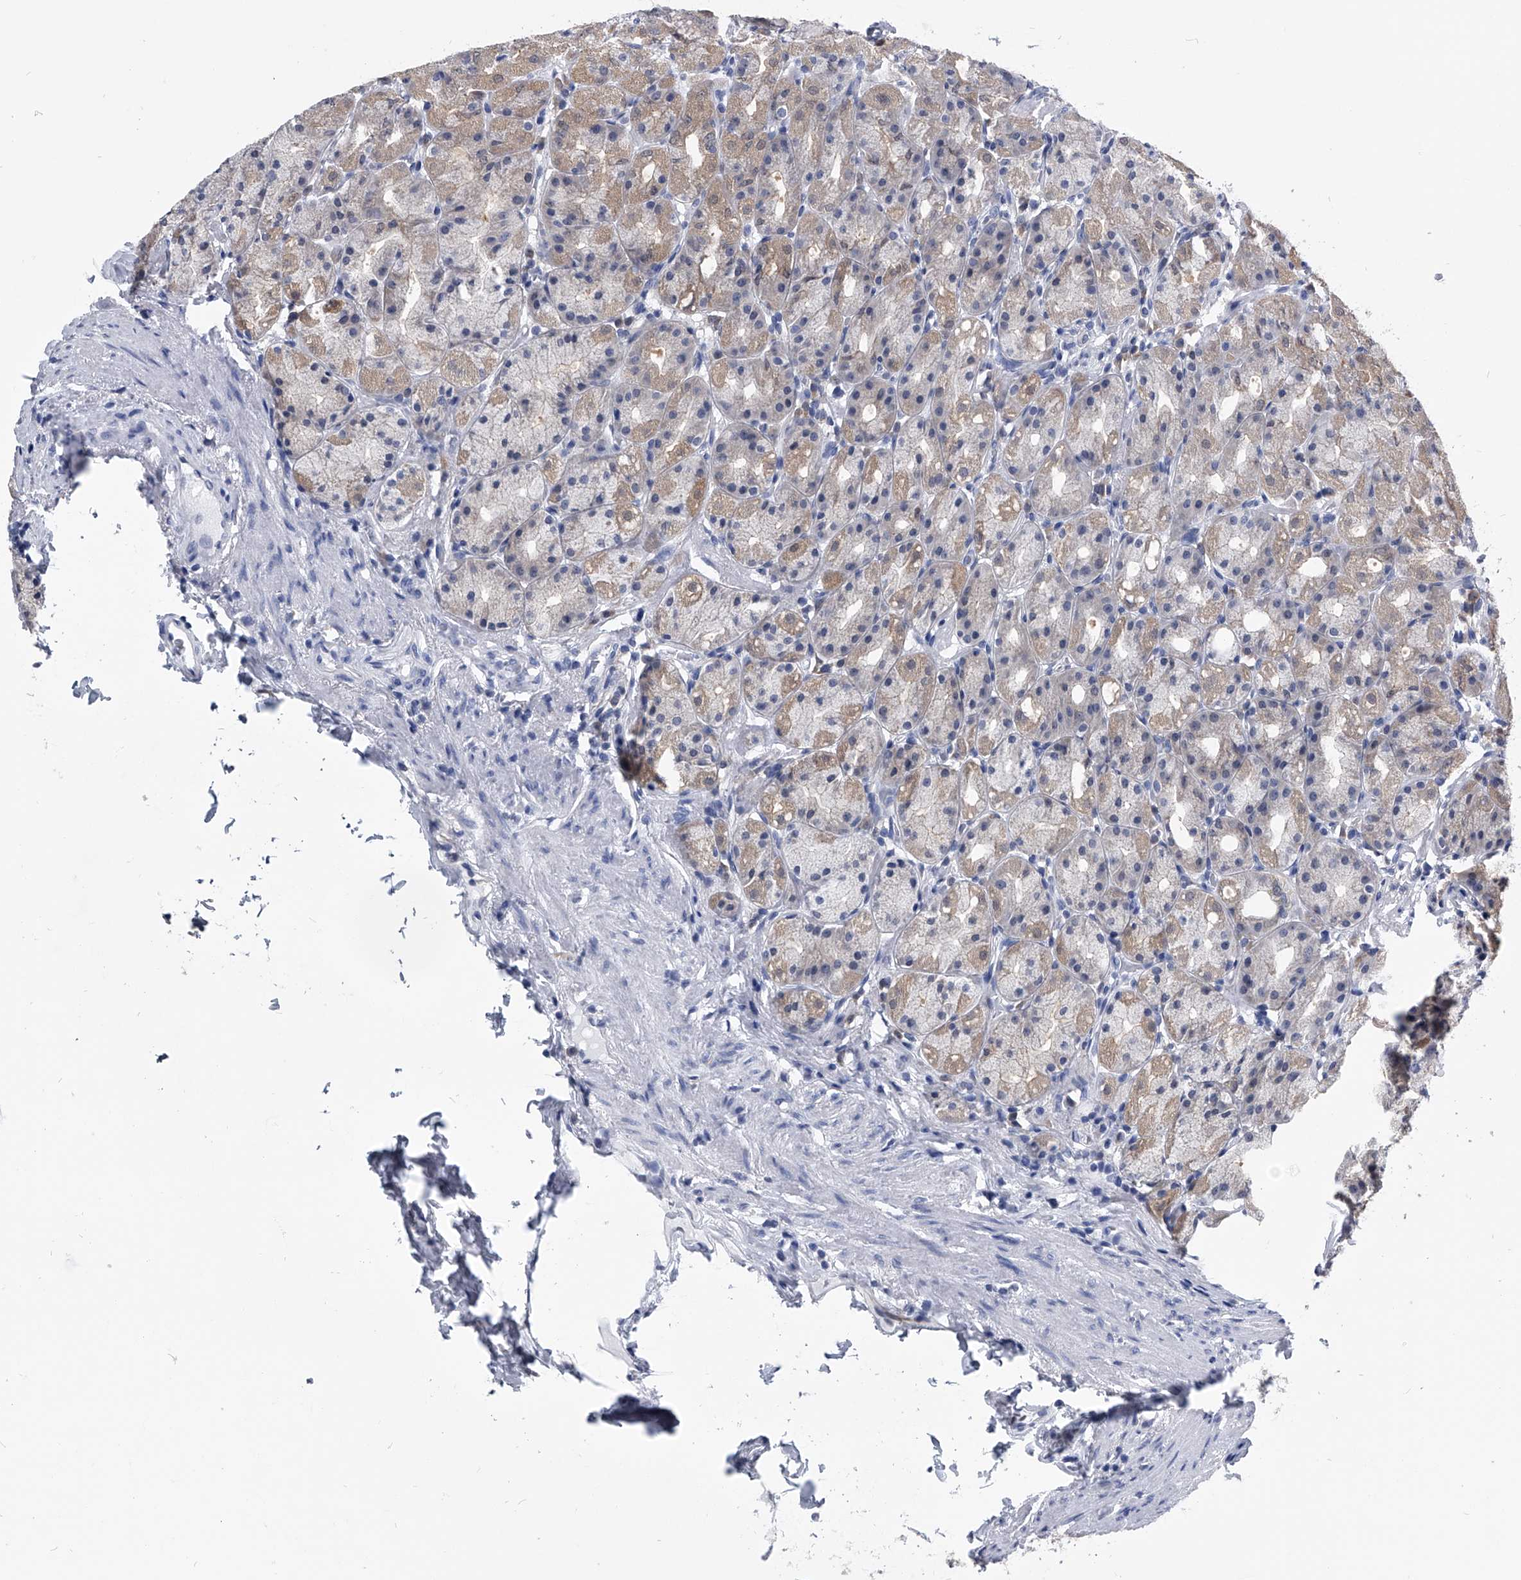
{"staining": {"intensity": "moderate", "quantity": "25%-75%", "location": "cytoplasmic/membranous"}, "tissue": "stomach", "cell_type": "Glandular cells", "image_type": "normal", "snomed": [{"axis": "morphology", "description": "Normal tissue, NOS"}, {"axis": "topography", "description": "Stomach, upper"}], "caption": "Immunohistochemical staining of benign human stomach demonstrates 25%-75% levels of moderate cytoplasmic/membranous protein positivity in approximately 25%-75% of glandular cells.", "gene": "PDXK", "patient": {"sex": "male", "age": 68}}